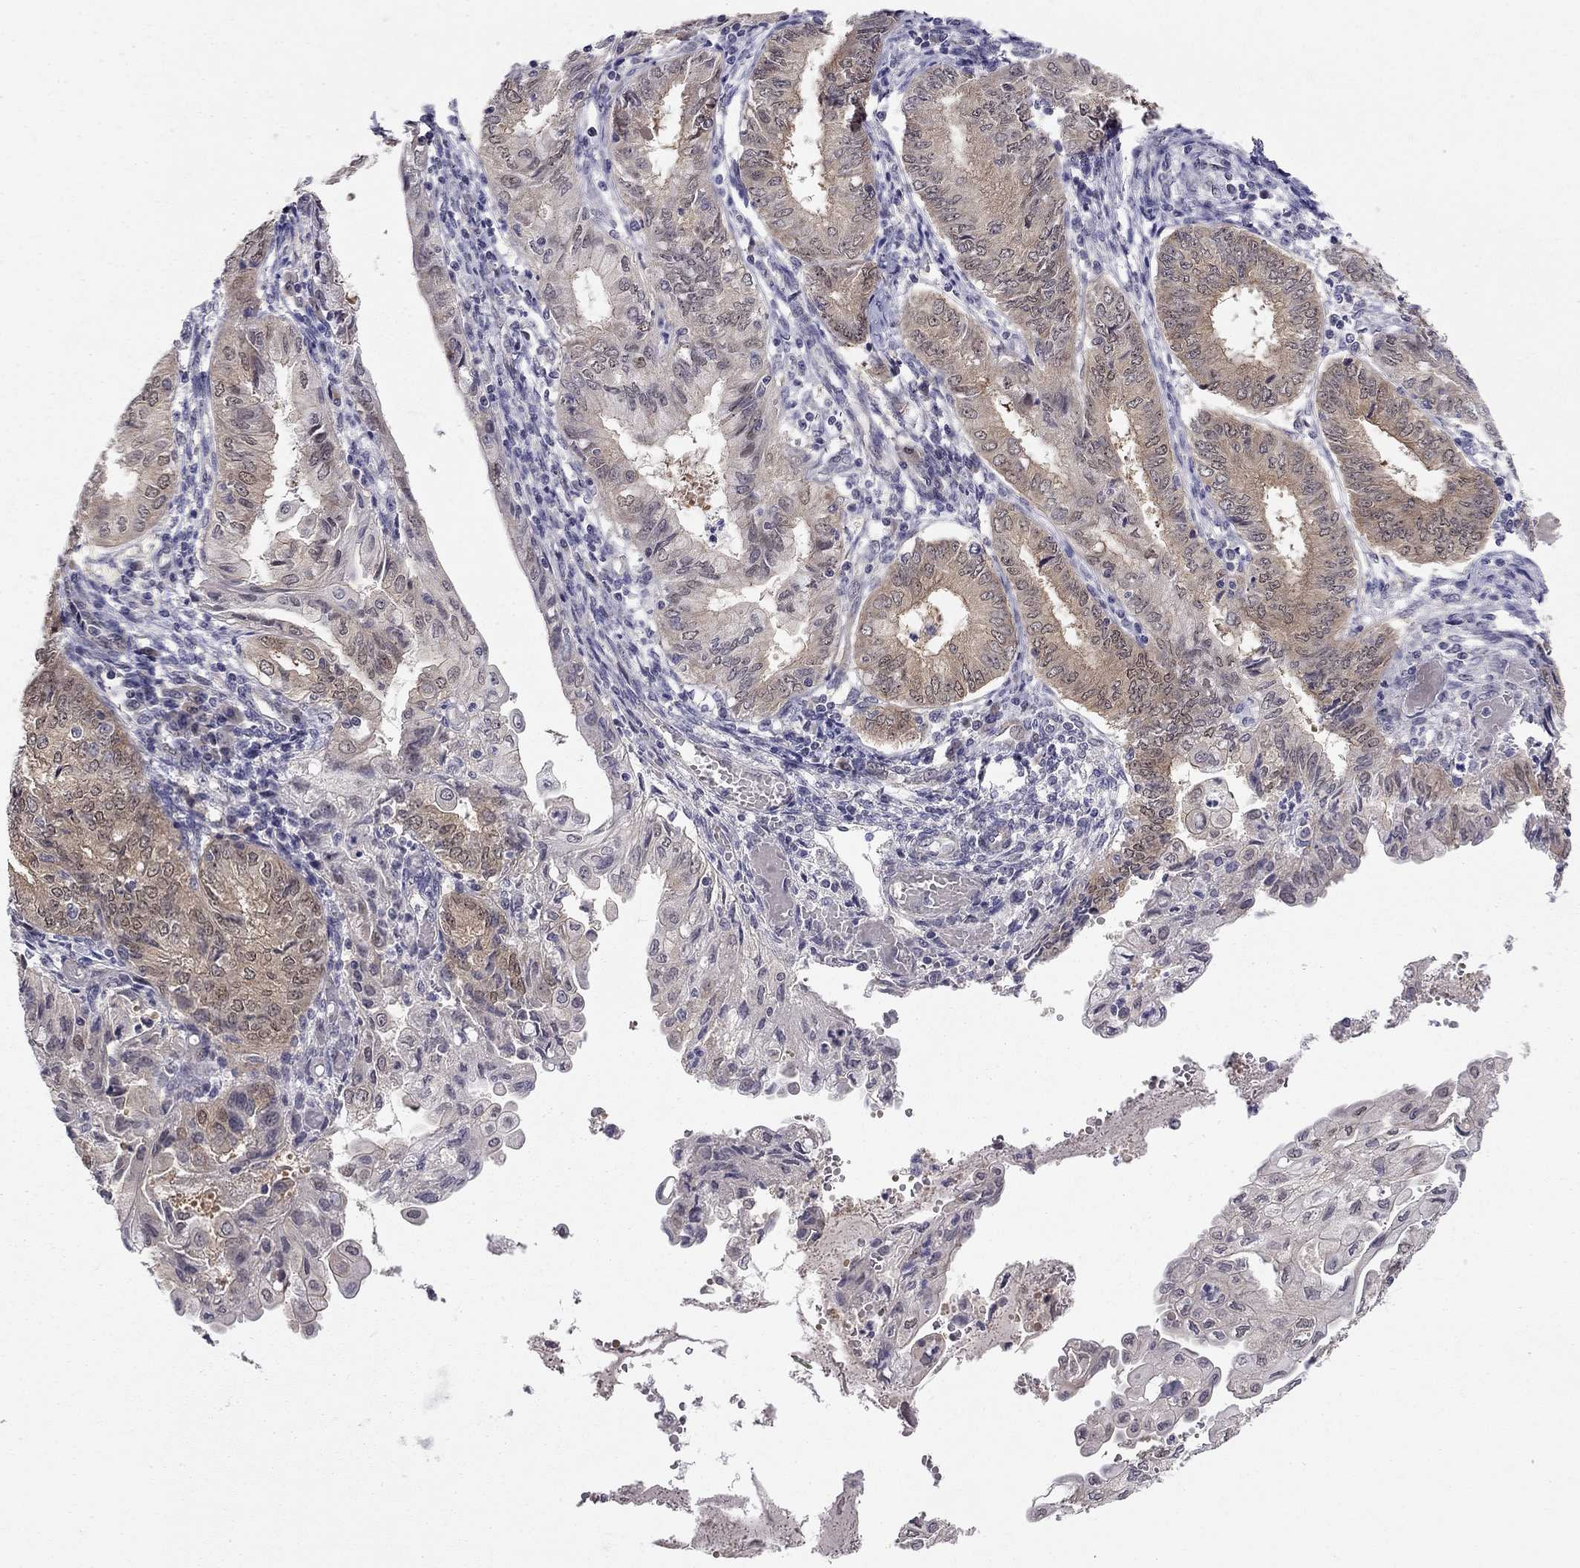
{"staining": {"intensity": "weak", "quantity": "25%-75%", "location": "cytoplasmic/membranous"}, "tissue": "endometrial cancer", "cell_type": "Tumor cells", "image_type": "cancer", "snomed": [{"axis": "morphology", "description": "Adenocarcinoma, NOS"}, {"axis": "topography", "description": "Endometrium"}], "caption": "DAB immunohistochemical staining of endometrial cancer shows weak cytoplasmic/membranous protein staining in approximately 25%-75% of tumor cells.", "gene": "STXBP6", "patient": {"sex": "female", "age": 68}}